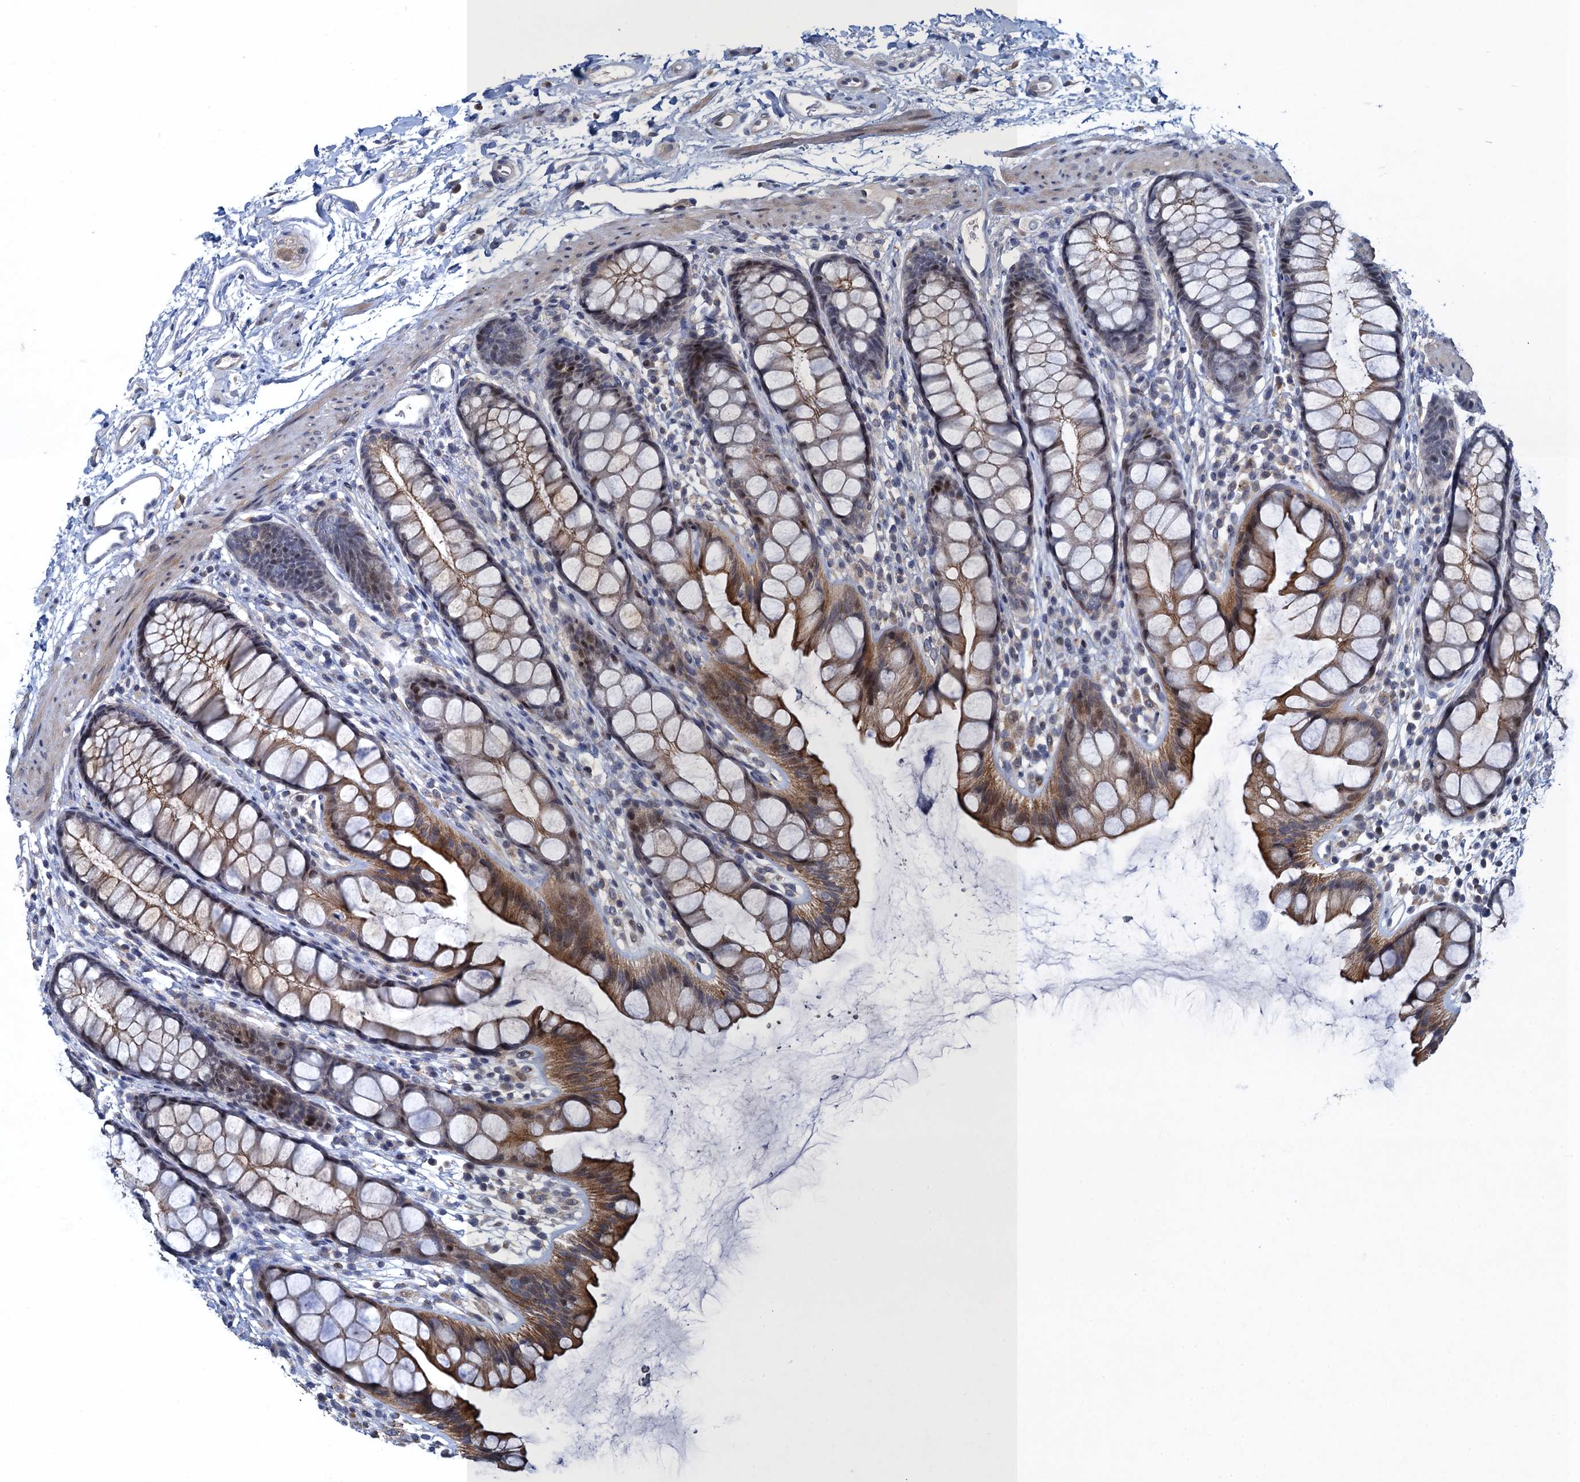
{"staining": {"intensity": "moderate", "quantity": ">75%", "location": "cytoplasmic/membranous"}, "tissue": "rectum", "cell_type": "Glandular cells", "image_type": "normal", "snomed": [{"axis": "morphology", "description": "Normal tissue, NOS"}, {"axis": "topography", "description": "Rectum"}], "caption": "Moderate cytoplasmic/membranous positivity for a protein is appreciated in approximately >75% of glandular cells of unremarkable rectum using immunohistochemistry (IHC).", "gene": "ATOSA", "patient": {"sex": "female", "age": 65}}